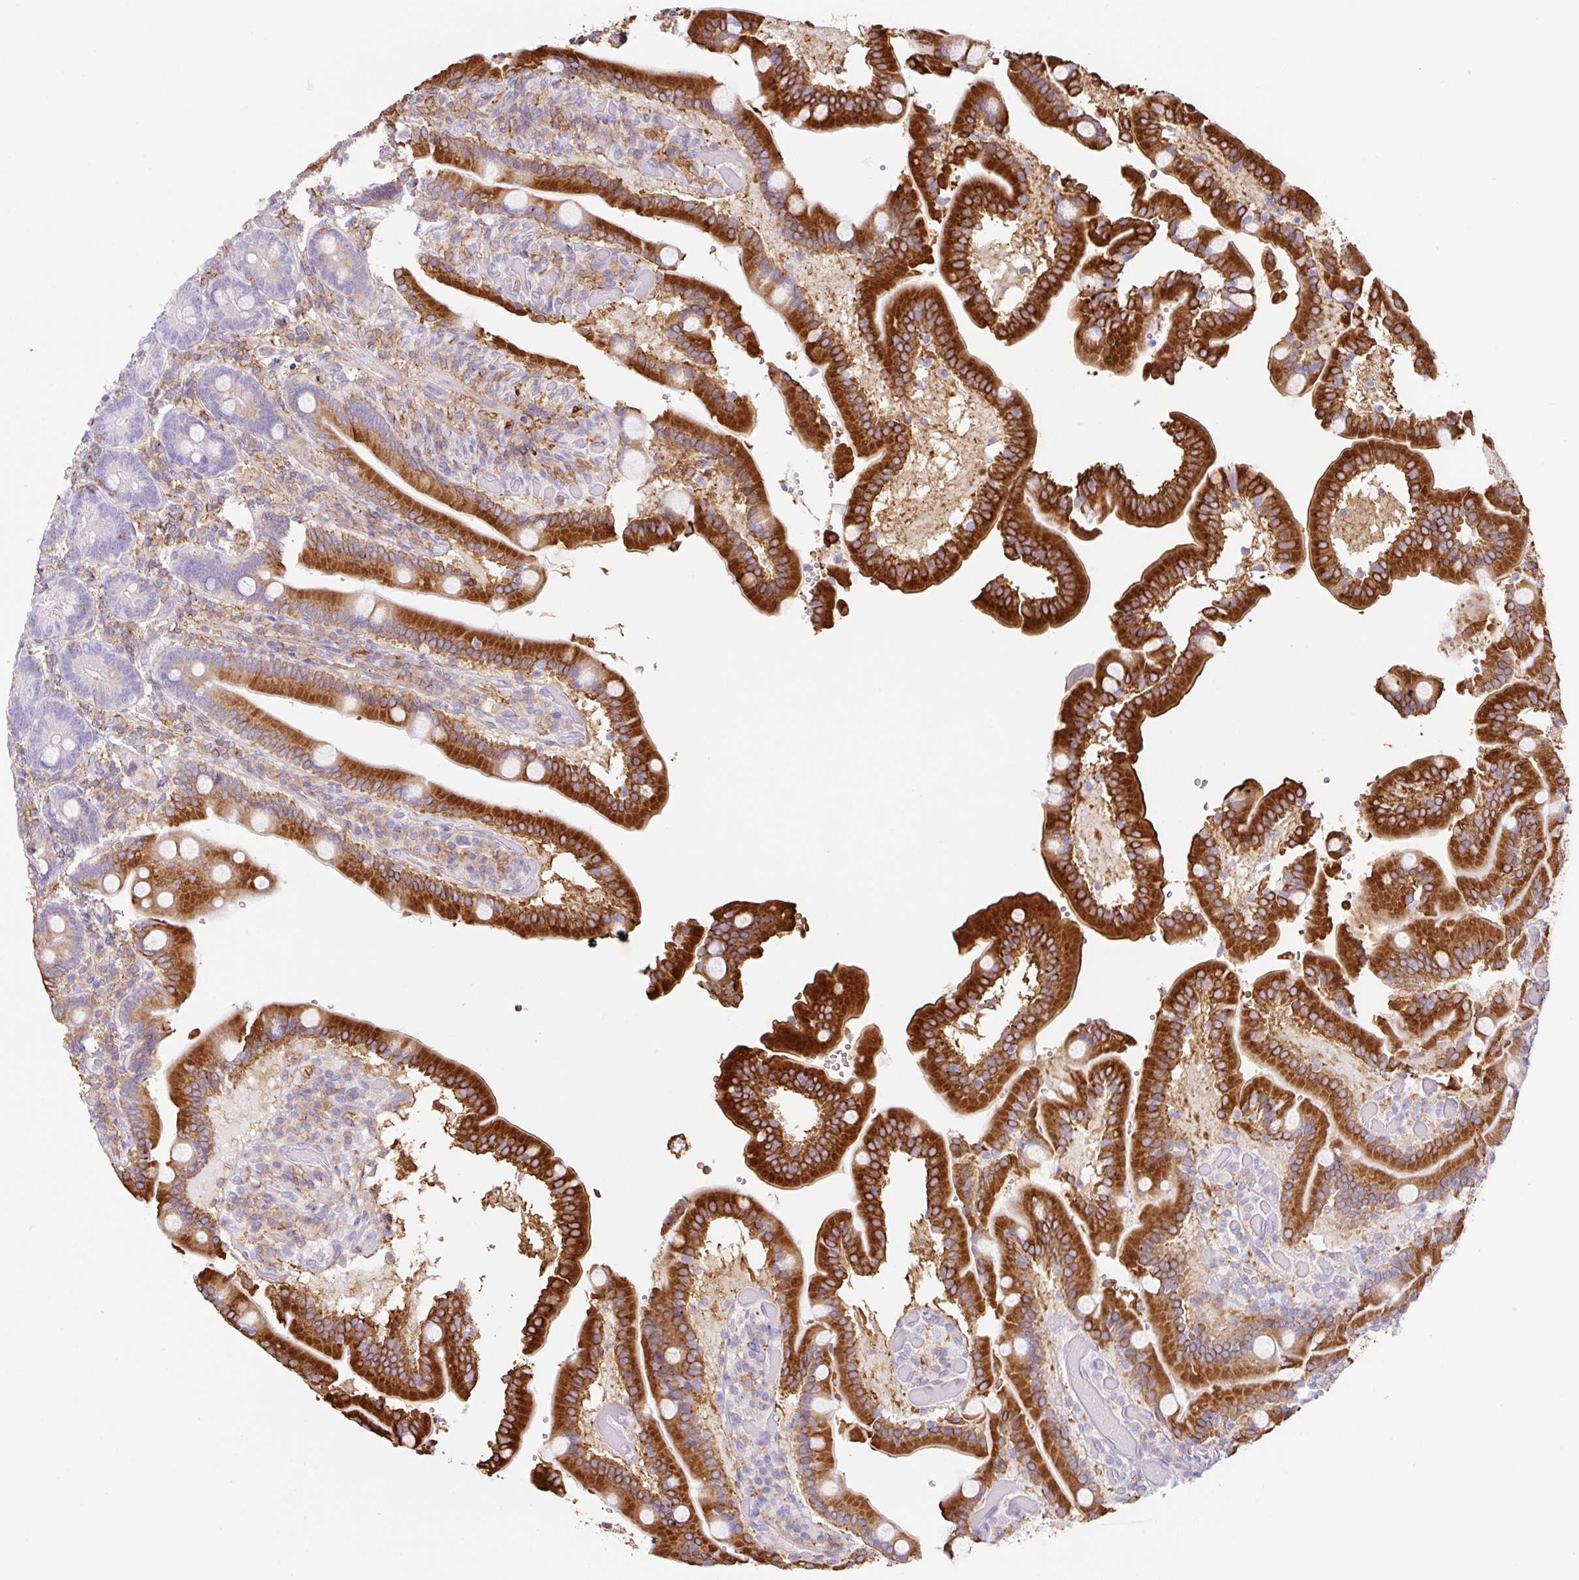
{"staining": {"intensity": "strong", "quantity": "25%-75%", "location": "cytoplasmic/membranous"}, "tissue": "duodenum", "cell_type": "Glandular cells", "image_type": "normal", "snomed": [{"axis": "morphology", "description": "Normal tissue, NOS"}, {"axis": "topography", "description": "Duodenum"}], "caption": "This is a micrograph of immunohistochemistry (IHC) staining of benign duodenum, which shows strong positivity in the cytoplasmic/membranous of glandular cells.", "gene": "MTTP", "patient": {"sex": "female", "age": 62}}